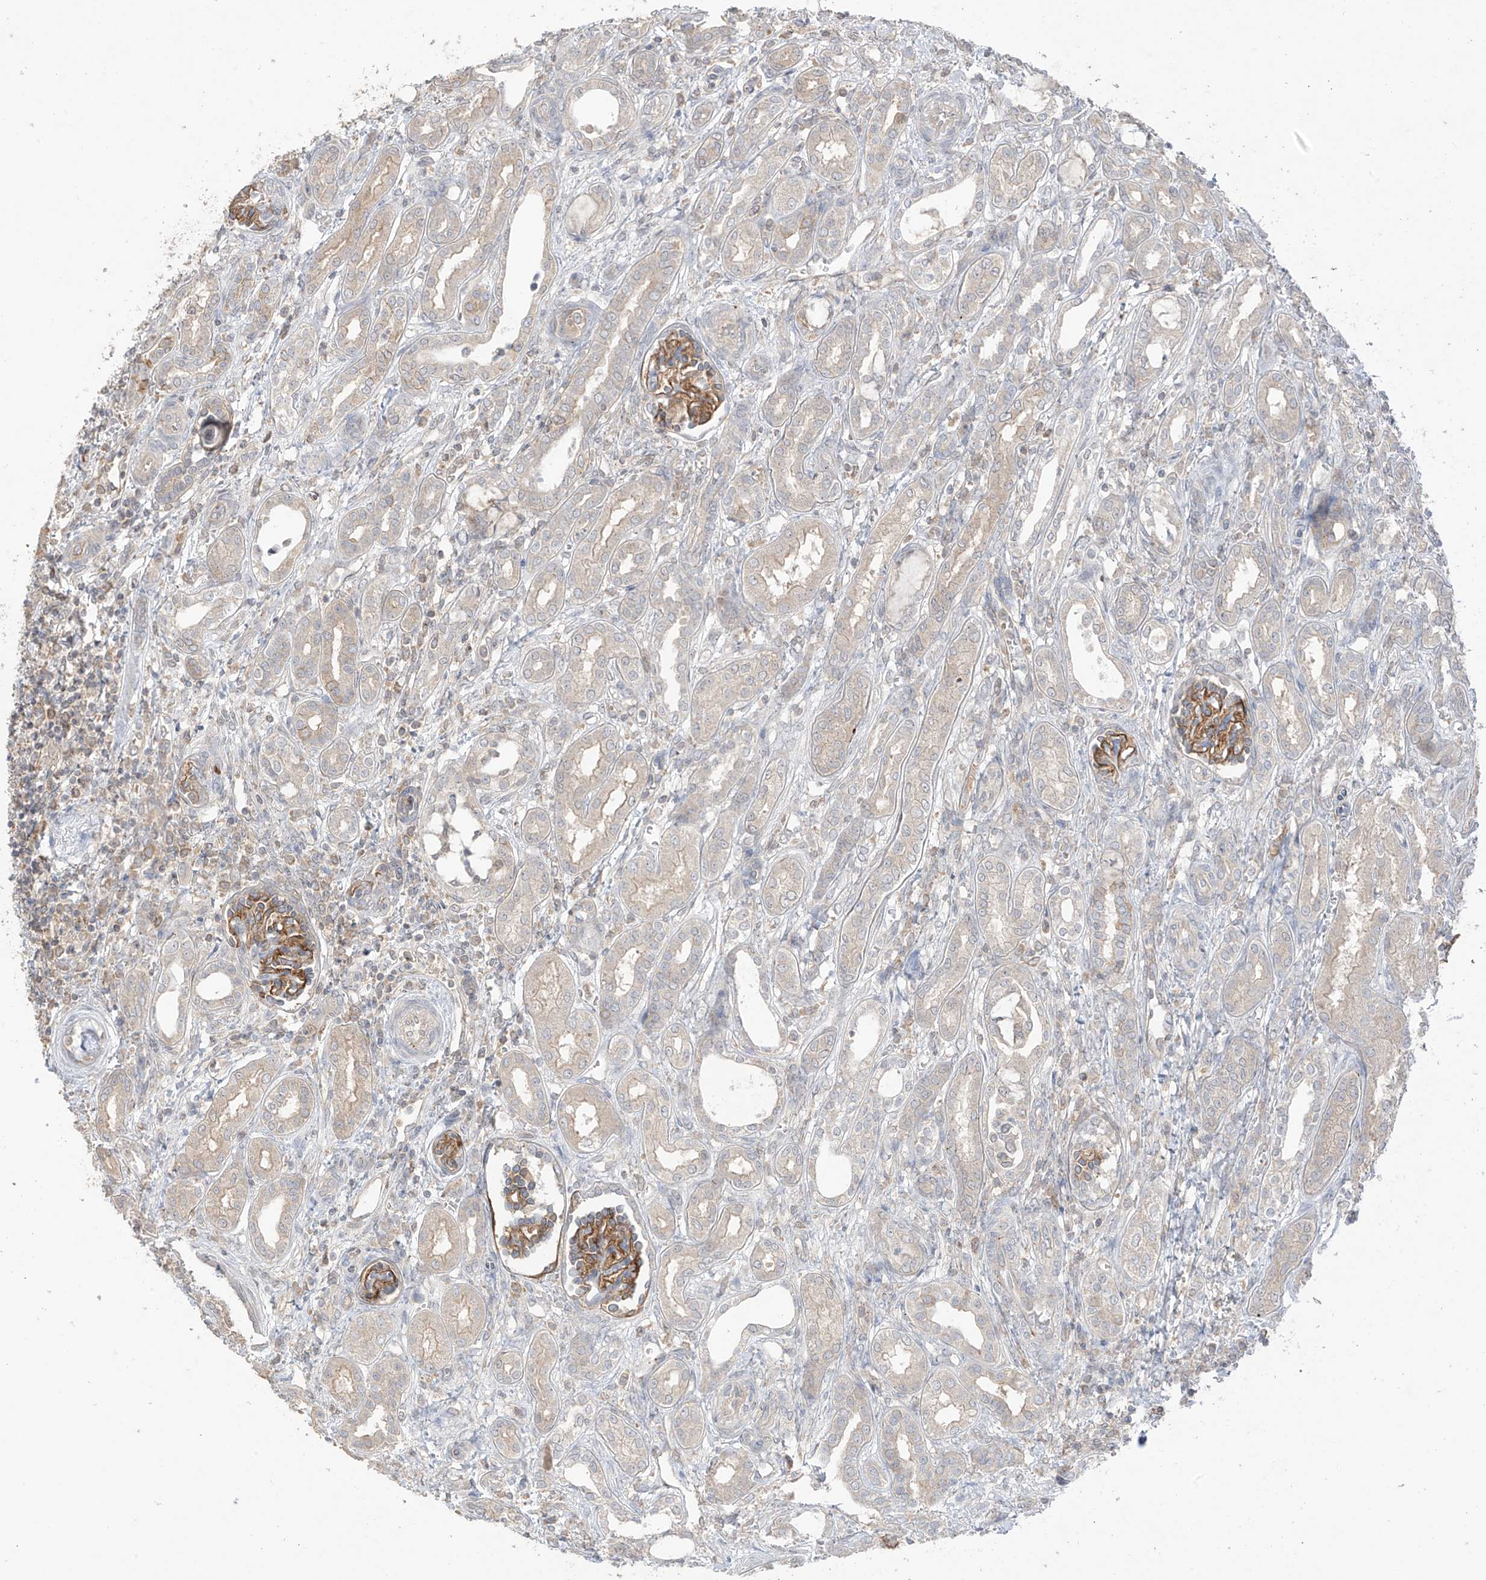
{"staining": {"intensity": "moderate", "quantity": ">75%", "location": "cytoplasmic/membranous"}, "tissue": "kidney", "cell_type": "Cells in glomeruli", "image_type": "normal", "snomed": [{"axis": "morphology", "description": "Normal tissue, NOS"}, {"axis": "morphology", "description": "Neoplasm, malignant, NOS"}, {"axis": "topography", "description": "Kidney"}], "caption": "Immunohistochemical staining of unremarkable kidney shows medium levels of moderate cytoplasmic/membranous staining in approximately >75% of cells in glomeruli. (DAB (3,3'-diaminobenzidine) IHC with brightfield microscopy, high magnification).", "gene": "ANGEL2", "patient": {"sex": "female", "age": 1}}